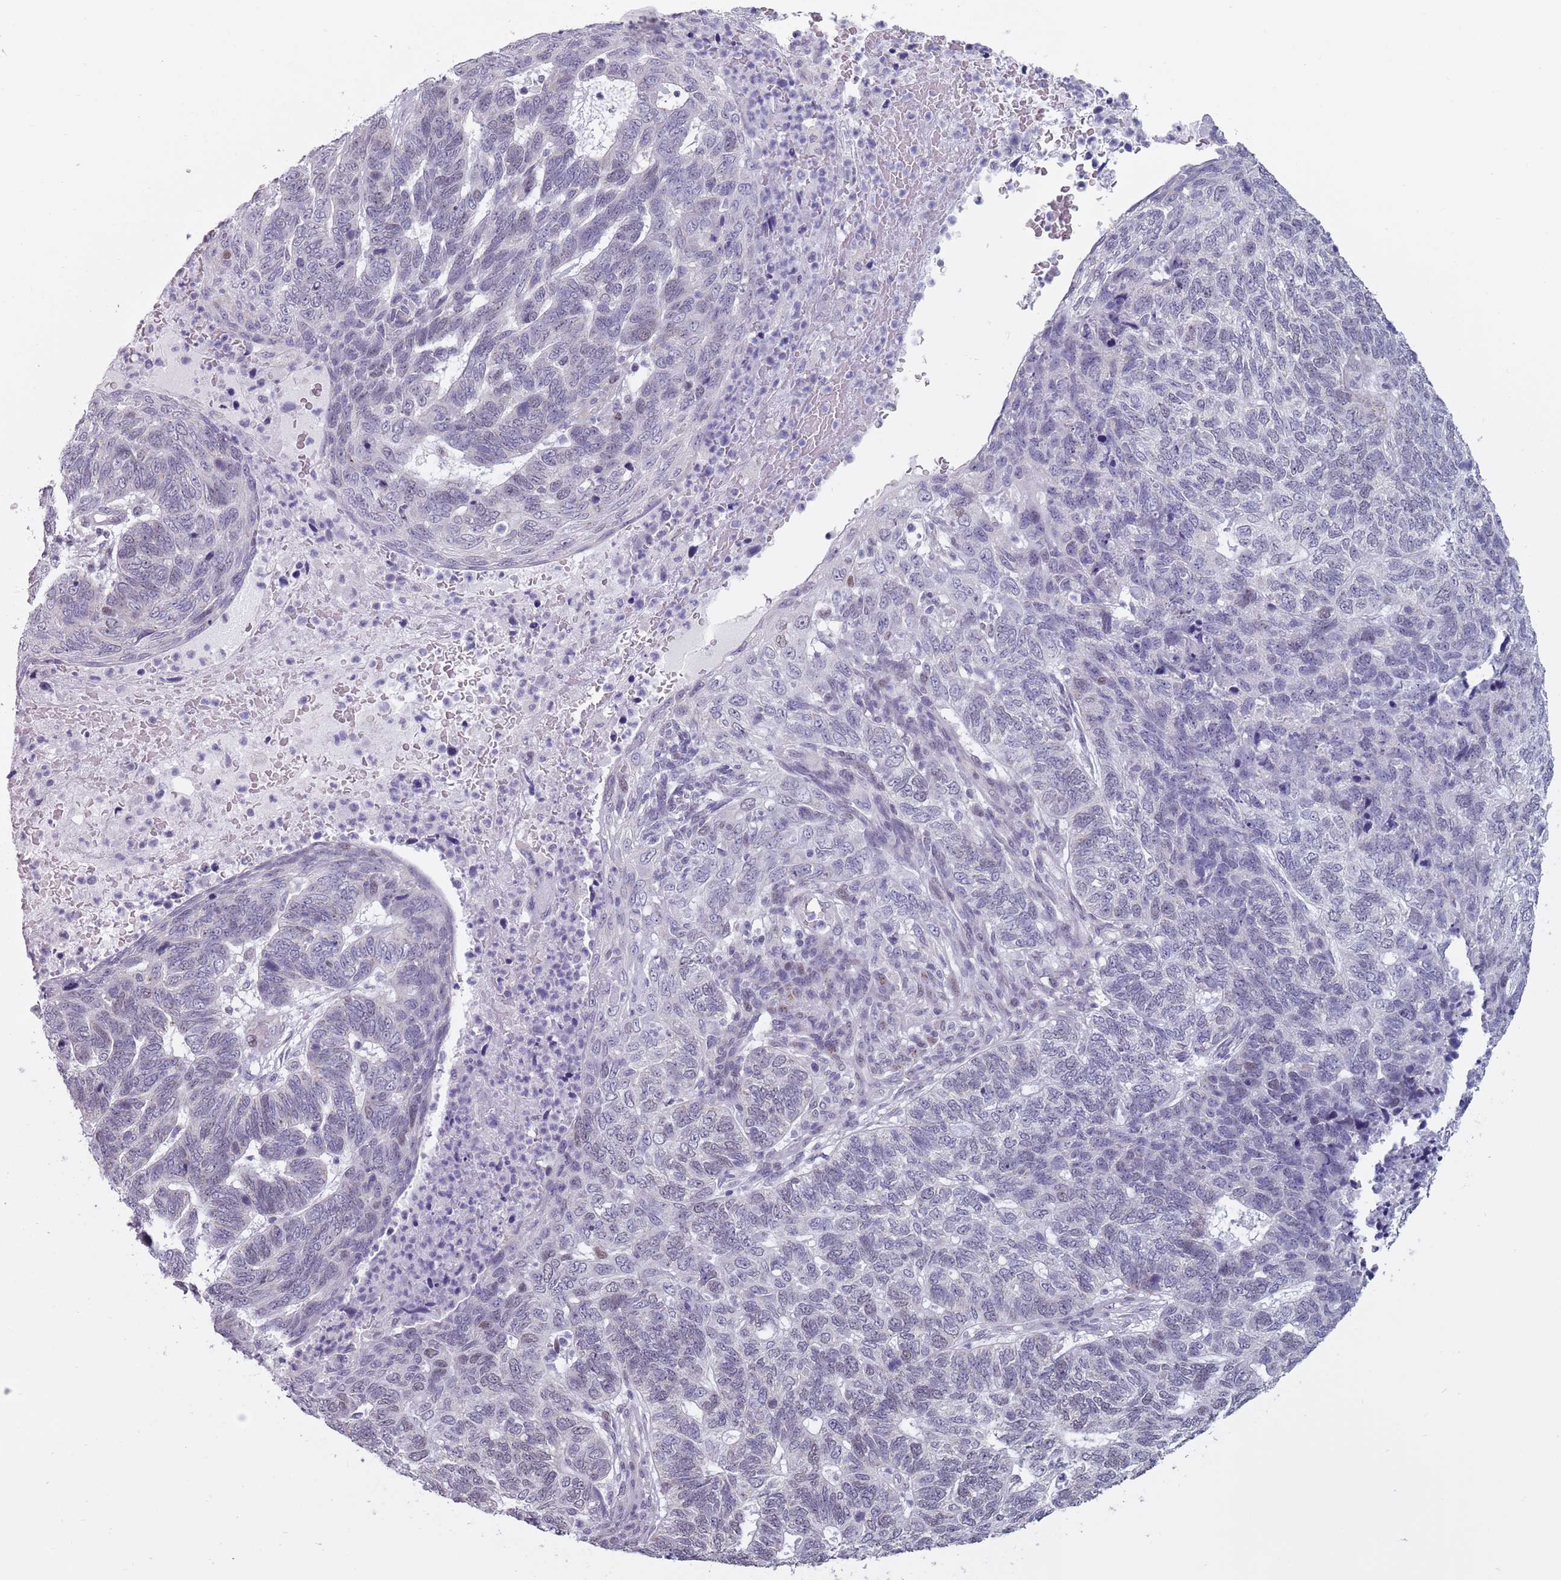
{"staining": {"intensity": "negative", "quantity": "none", "location": "none"}, "tissue": "skin cancer", "cell_type": "Tumor cells", "image_type": "cancer", "snomed": [{"axis": "morphology", "description": "Basal cell carcinoma"}, {"axis": "topography", "description": "Skin"}], "caption": "Protein analysis of skin basal cell carcinoma displays no significant expression in tumor cells. (Immunohistochemistry (ihc), brightfield microscopy, high magnification).", "gene": "ZKSCAN2", "patient": {"sex": "female", "age": 65}}